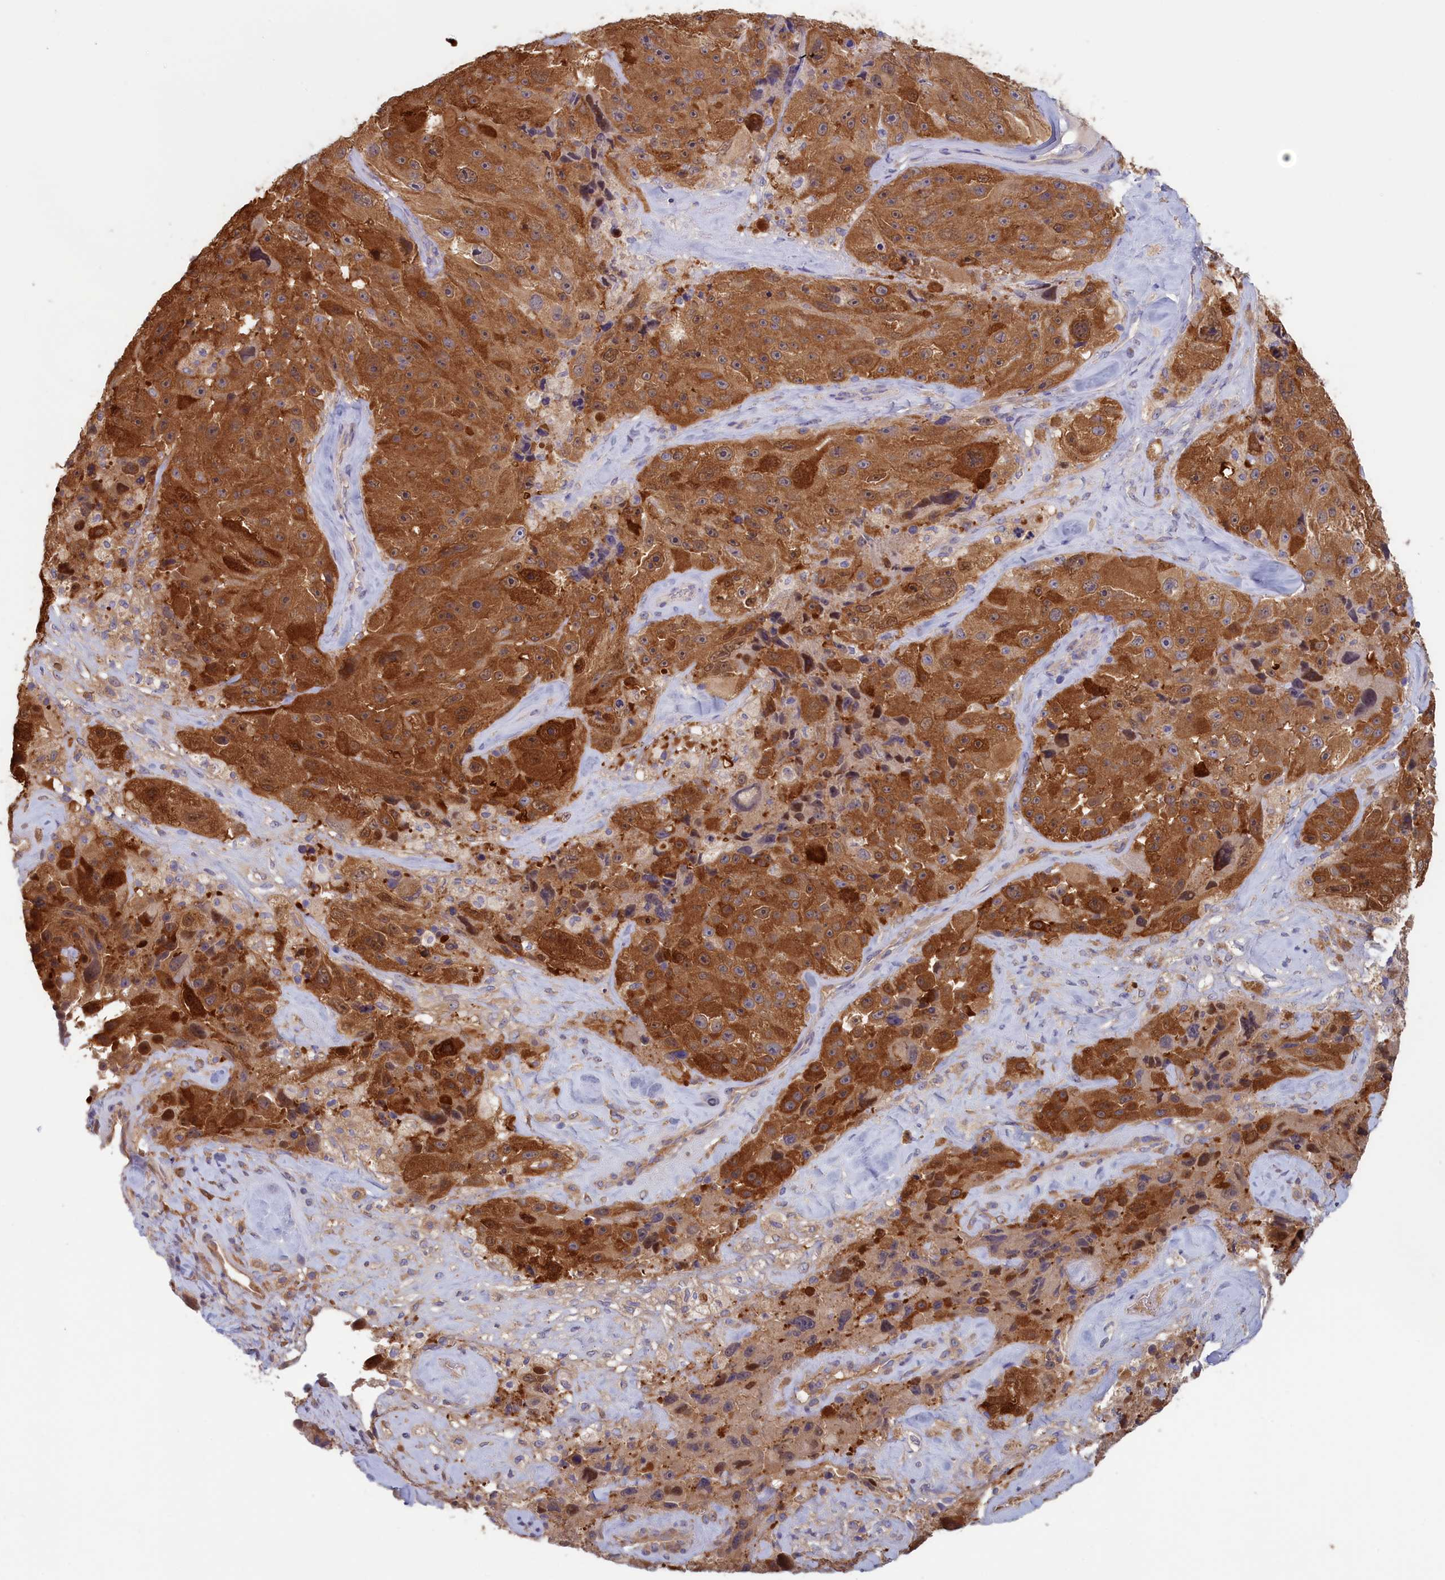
{"staining": {"intensity": "strong", "quantity": ">75%", "location": "cytoplasmic/membranous"}, "tissue": "melanoma", "cell_type": "Tumor cells", "image_type": "cancer", "snomed": [{"axis": "morphology", "description": "Malignant melanoma, Metastatic site"}, {"axis": "topography", "description": "Lymph node"}], "caption": "Immunohistochemical staining of human melanoma exhibits high levels of strong cytoplasmic/membranous expression in about >75% of tumor cells.", "gene": "SYNDIG1L", "patient": {"sex": "male", "age": 62}}